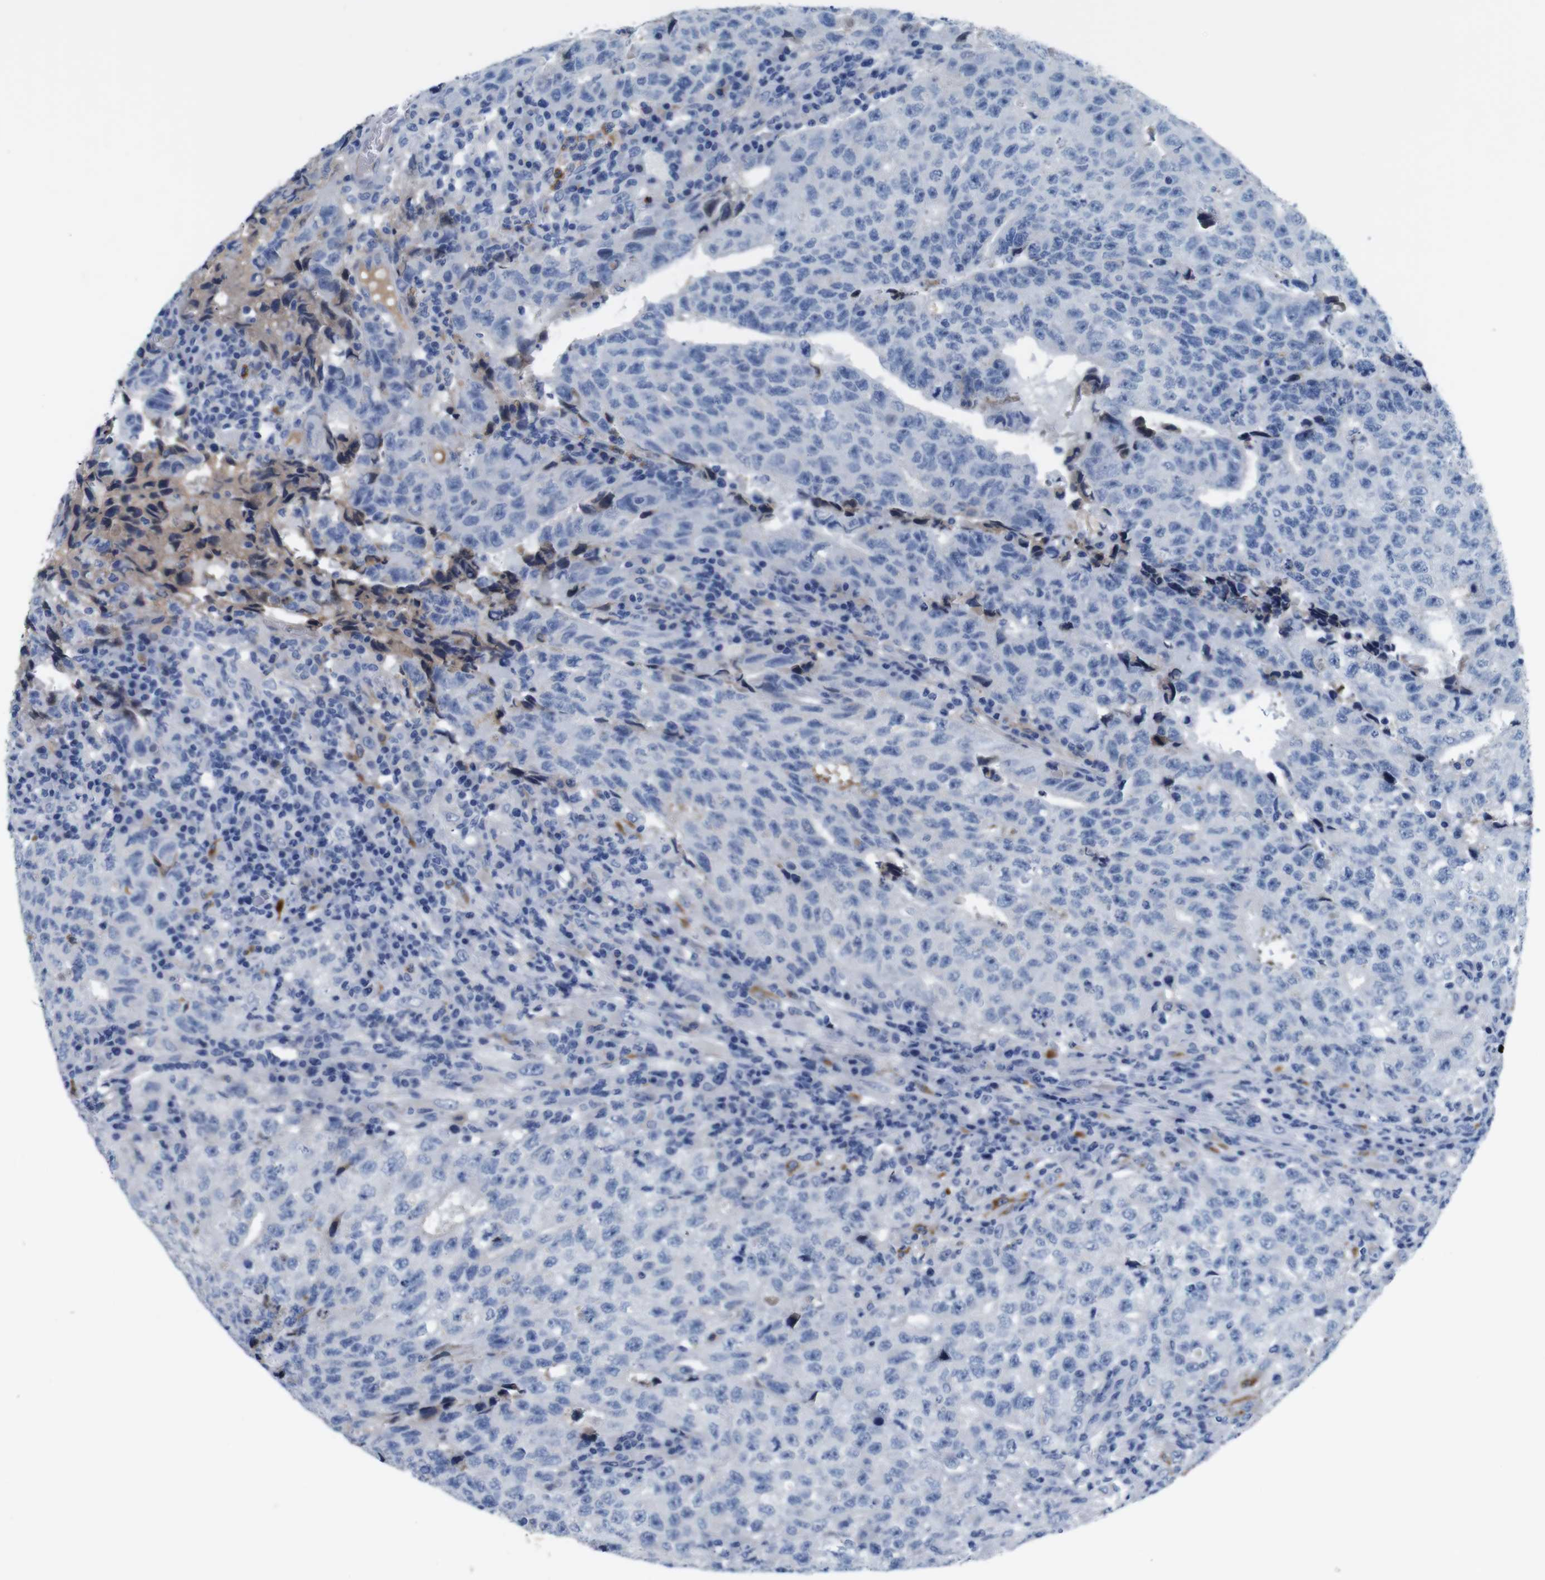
{"staining": {"intensity": "negative", "quantity": "none", "location": "none"}, "tissue": "testis cancer", "cell_type": "Tumor cells", "image_type": "cancer", "snomed": [{"axis": "morphology", "description": "Necrosis, NOS"}, {"axis": "morphology", "description": "Carcinoma, Embryonal, NOS"}, {"axis": "topography", "description": "Testis"}], "caption": "Immunohistochemistry image of testis cancer stained for a protein (brown), which exhibits no positivity in tumor cells.", "gene": "C1RL", "patient": {"sex": "male", "age": 19}}